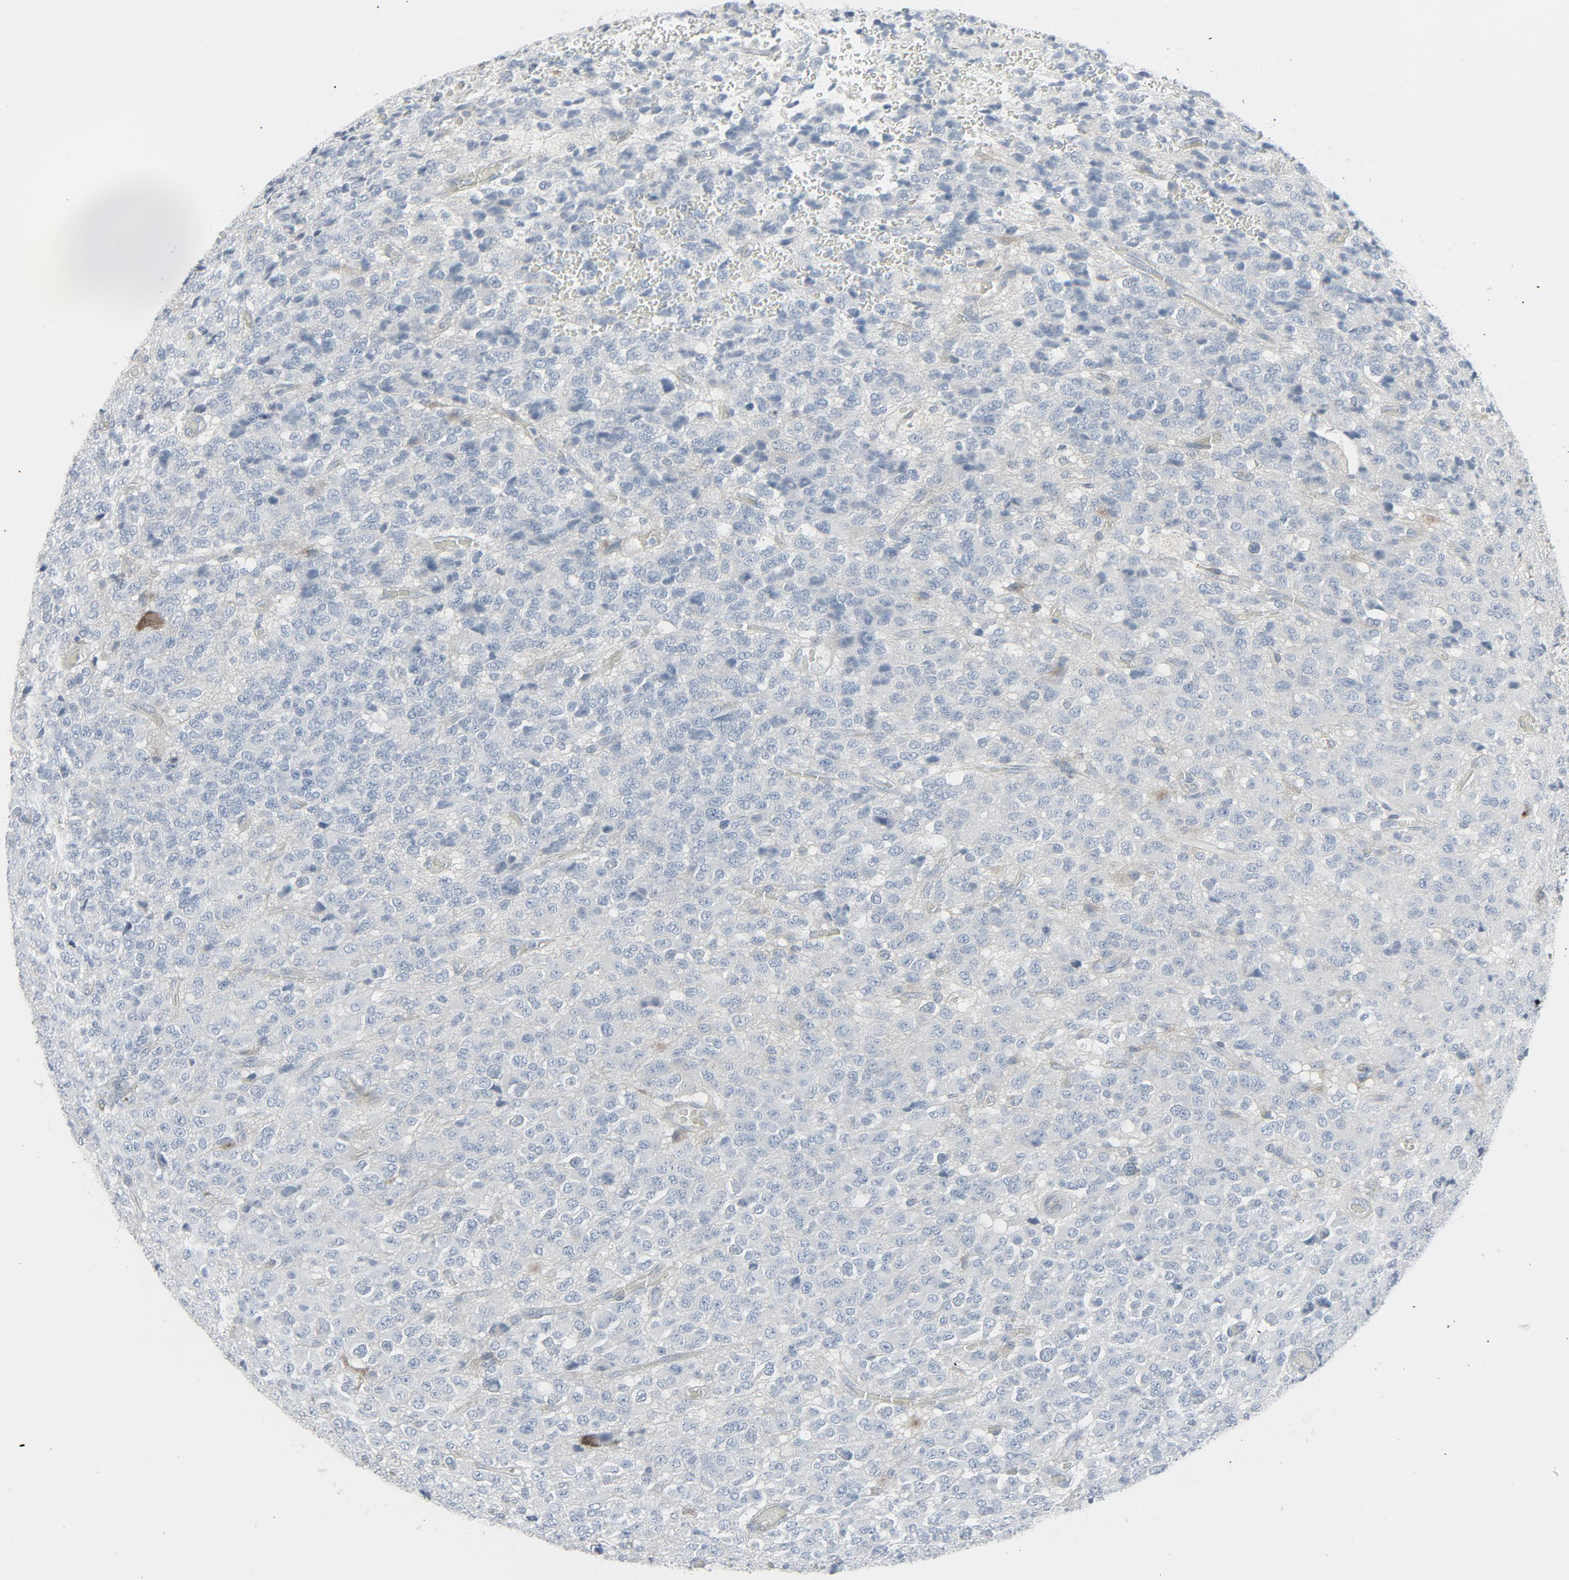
{"staining": {"intensity": "moderate", "quantity": "<25%", "location": "cytoplasmic/membranous"}, "tissue": "glioma", "cell_type": "Tumor cells", "image_type": "cancer", "snomed": [{"axis": "morphology", "description": "Glioma, malignant, High grade"}, {"axis": "topography", "description": "pancreas cauda"}], "caption": "Tumor cells display moderate cytoplasmic/membranous expression in about <25% of cells in glioma.", "gene": "FGFR3", "patient": {"sex": "male", "age": 60}}